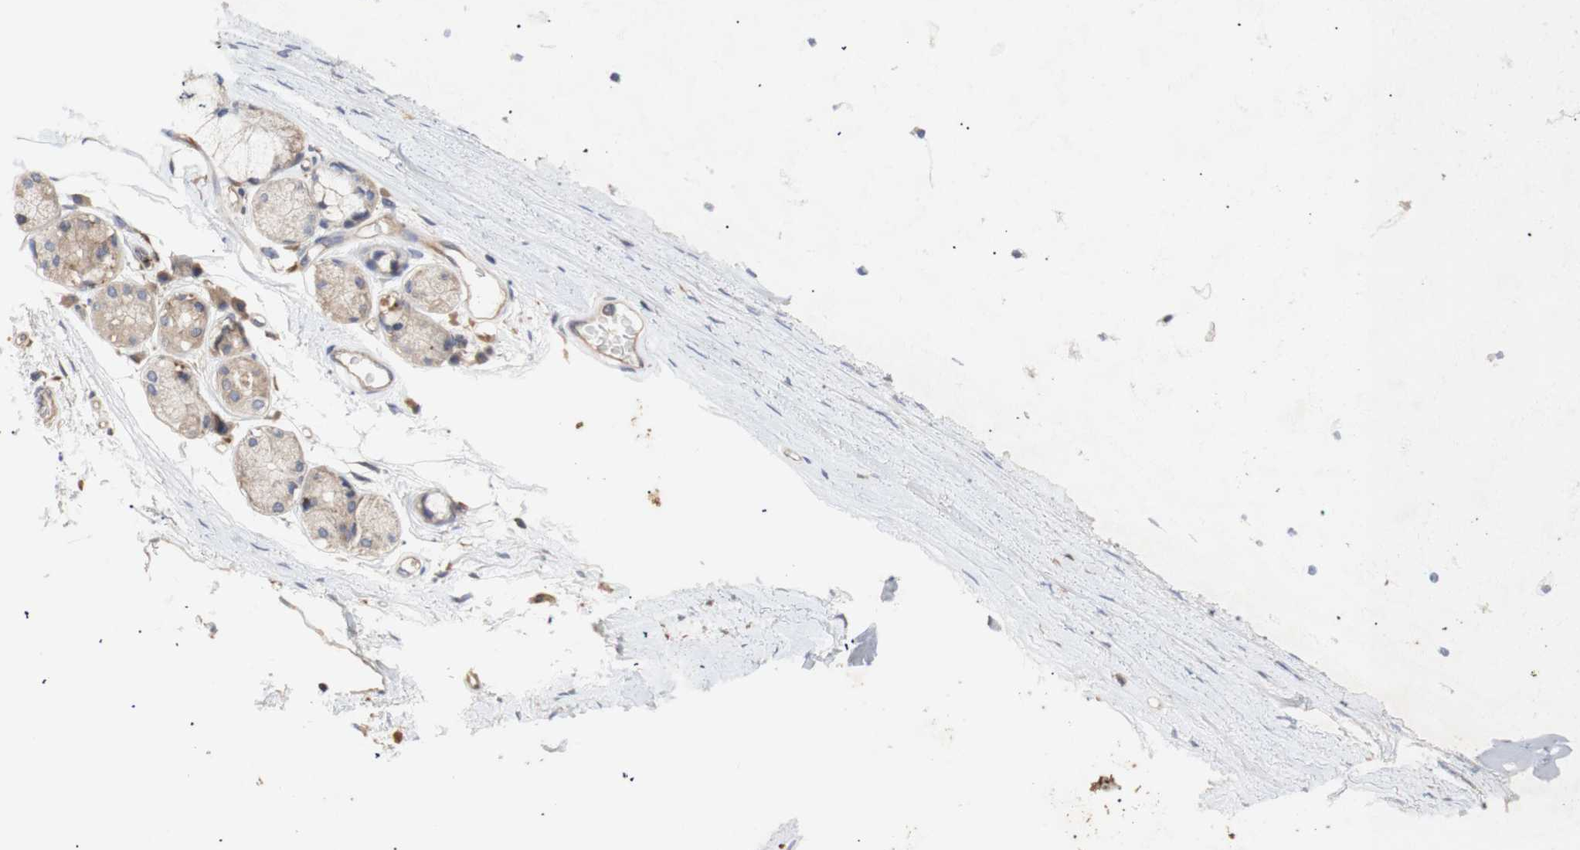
{"staining": {"intensity": "negative", "quantity": "none", "location": "none"}, "tissue": "adipose tissue", "cell_type": "Adipocytes", "image_type": "normal", "snomed": [{"axis": "morphology", "description": "Normal tissue, NOS"}, {"axis": "topography", "description": "Bronchus"}], "caption": "There is no significant positivity in adipocytes of adipose tissue. (Brightfield microscopy of DAB (3,3'-diaminobenzidine) immunohistochemistry (IHC) at high magnification).", "gene": "IKBKG", "patient": {"sex": "female", "age": 73}}